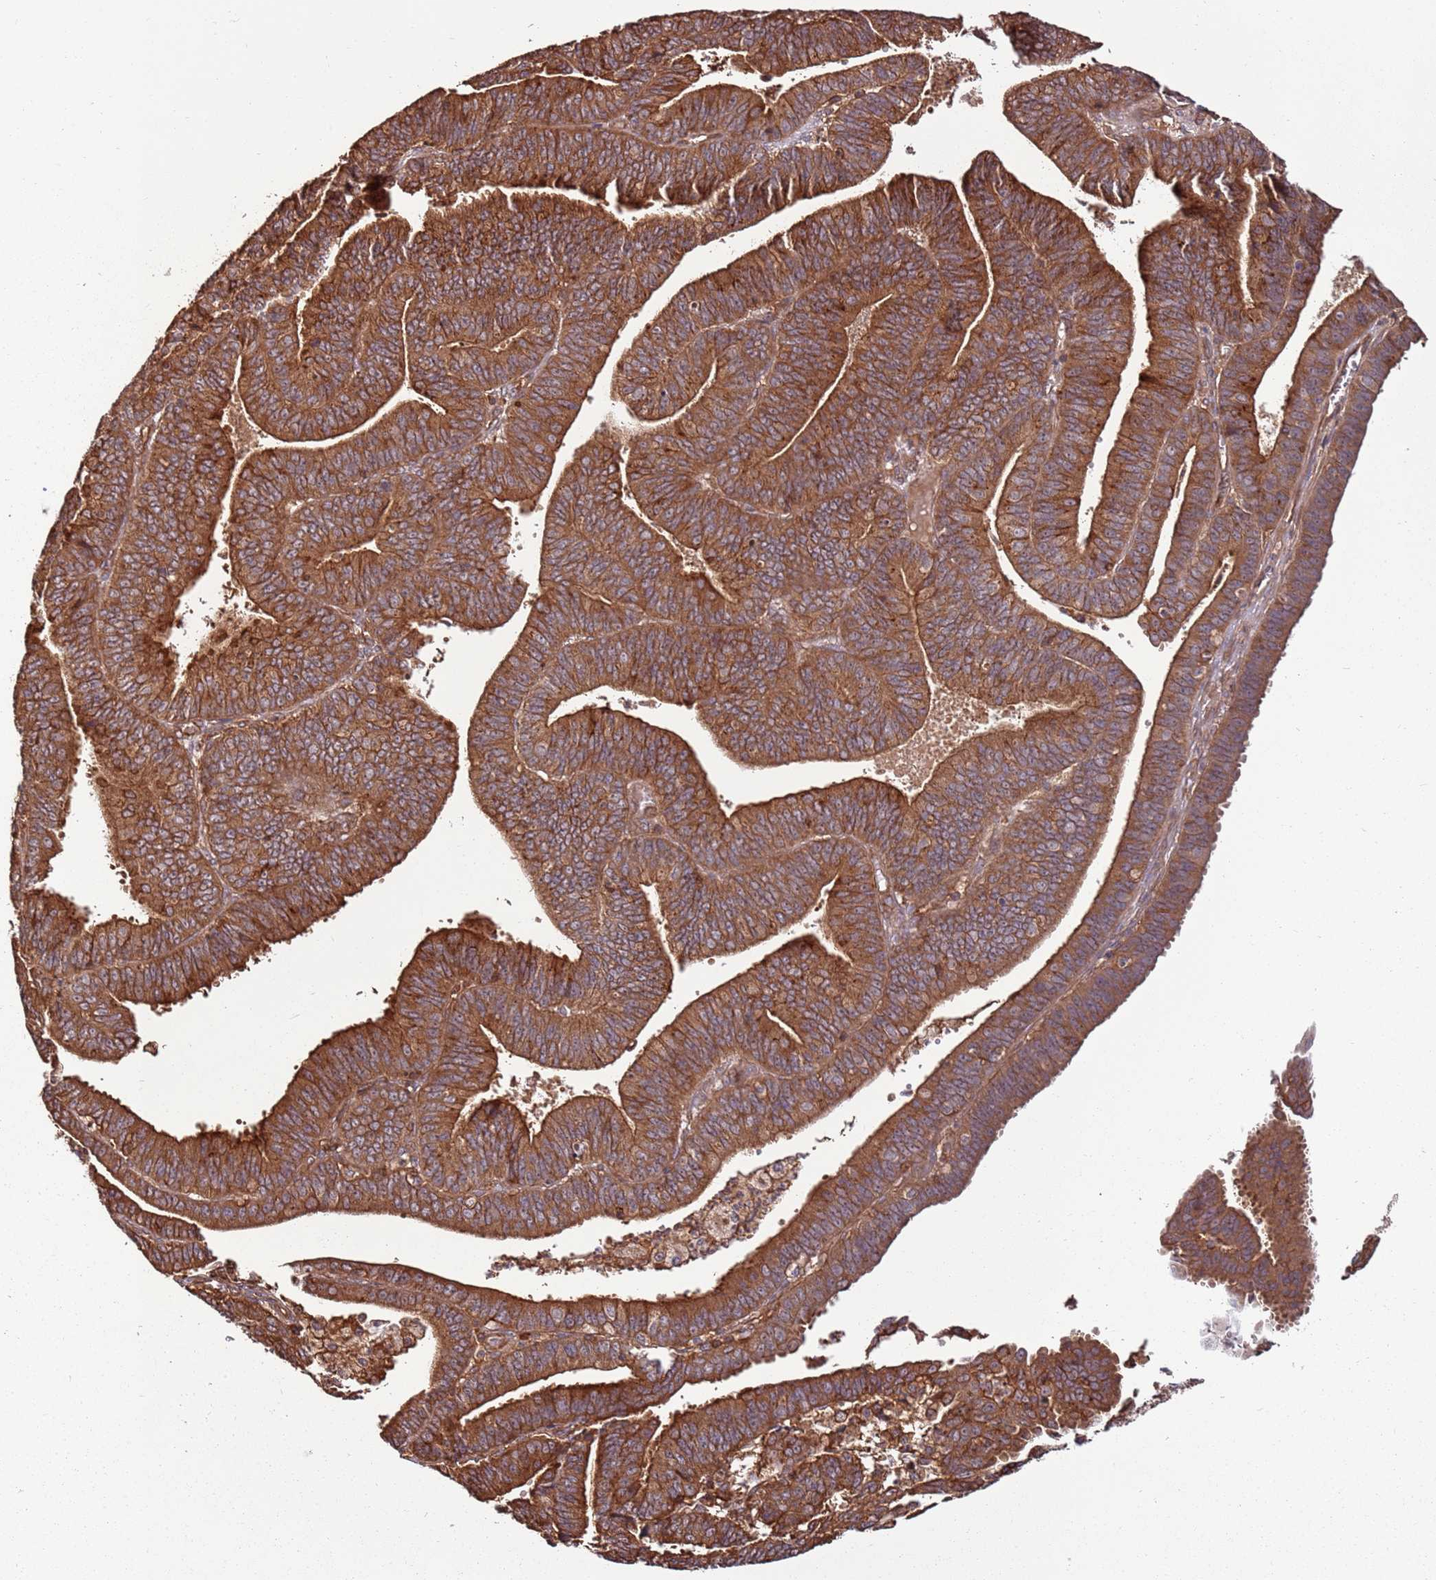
{"staining": {"intensity": "moderate", "quantity": ">75%", "location": "cytoplasmic/membranous"}, "tissue": "endometrial cancer", "cell_type": "Tumor cells", "image_type": "cancer", "snomed": [{"axis": "morphology", "description": "Adenocarcinoma, NOS"}, {"axis": "topography", "description": "Endometrium"}], "caption": "Endometrial adenocarcinoma stained with immunohistochemistry (IHC) demonstrates moderate cytoplasmic/membranous positivity in about >75% of tumor cells.", "gene": "ACVR2A", "patient": {"sex": "female", "age": 73}}